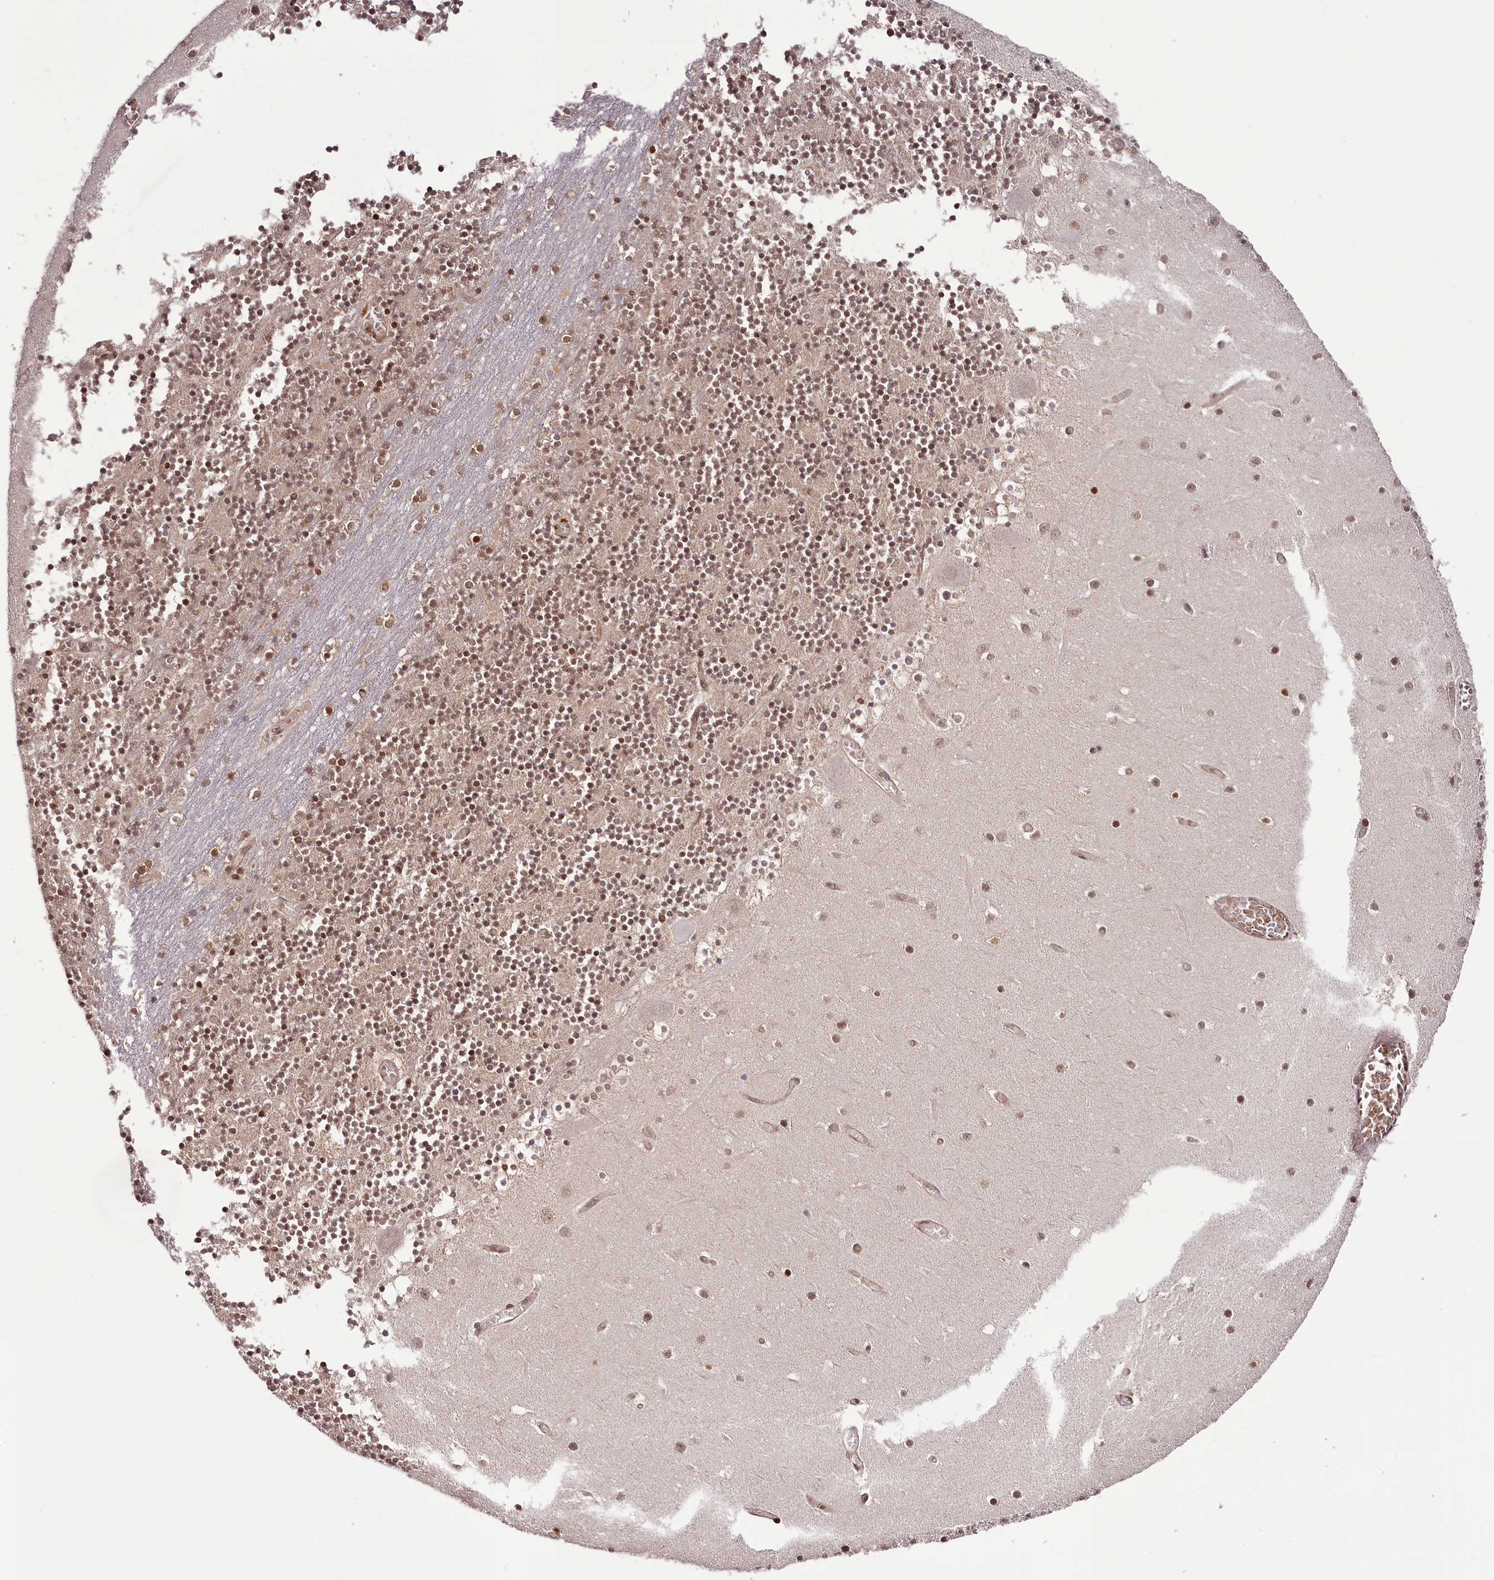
{"staining": {"intensity": "moderate", "quantity": "25%-75%", "location": "nuclear"}, "tissue": "cerebellum", "cell_type": "Cells in granular layer", "image_type": "normal", "snomed": [{"axis": "morphology", "description": "Normal tissue, NOS"}, {"axis": "topography", "description": "Cerebellum"}], "caption": "DAB immunohistochemical staining of normal cerebellum exhibits moderate nuclear protein staining in approximately 25%-75% of cells in granular layer. (DAB (3,3'-diaminobenzidine) IHC, brown staining for protein, blue staining for nuclei).", "gene": "THYN1", "patient": {"sex": "female", "age": 28}}